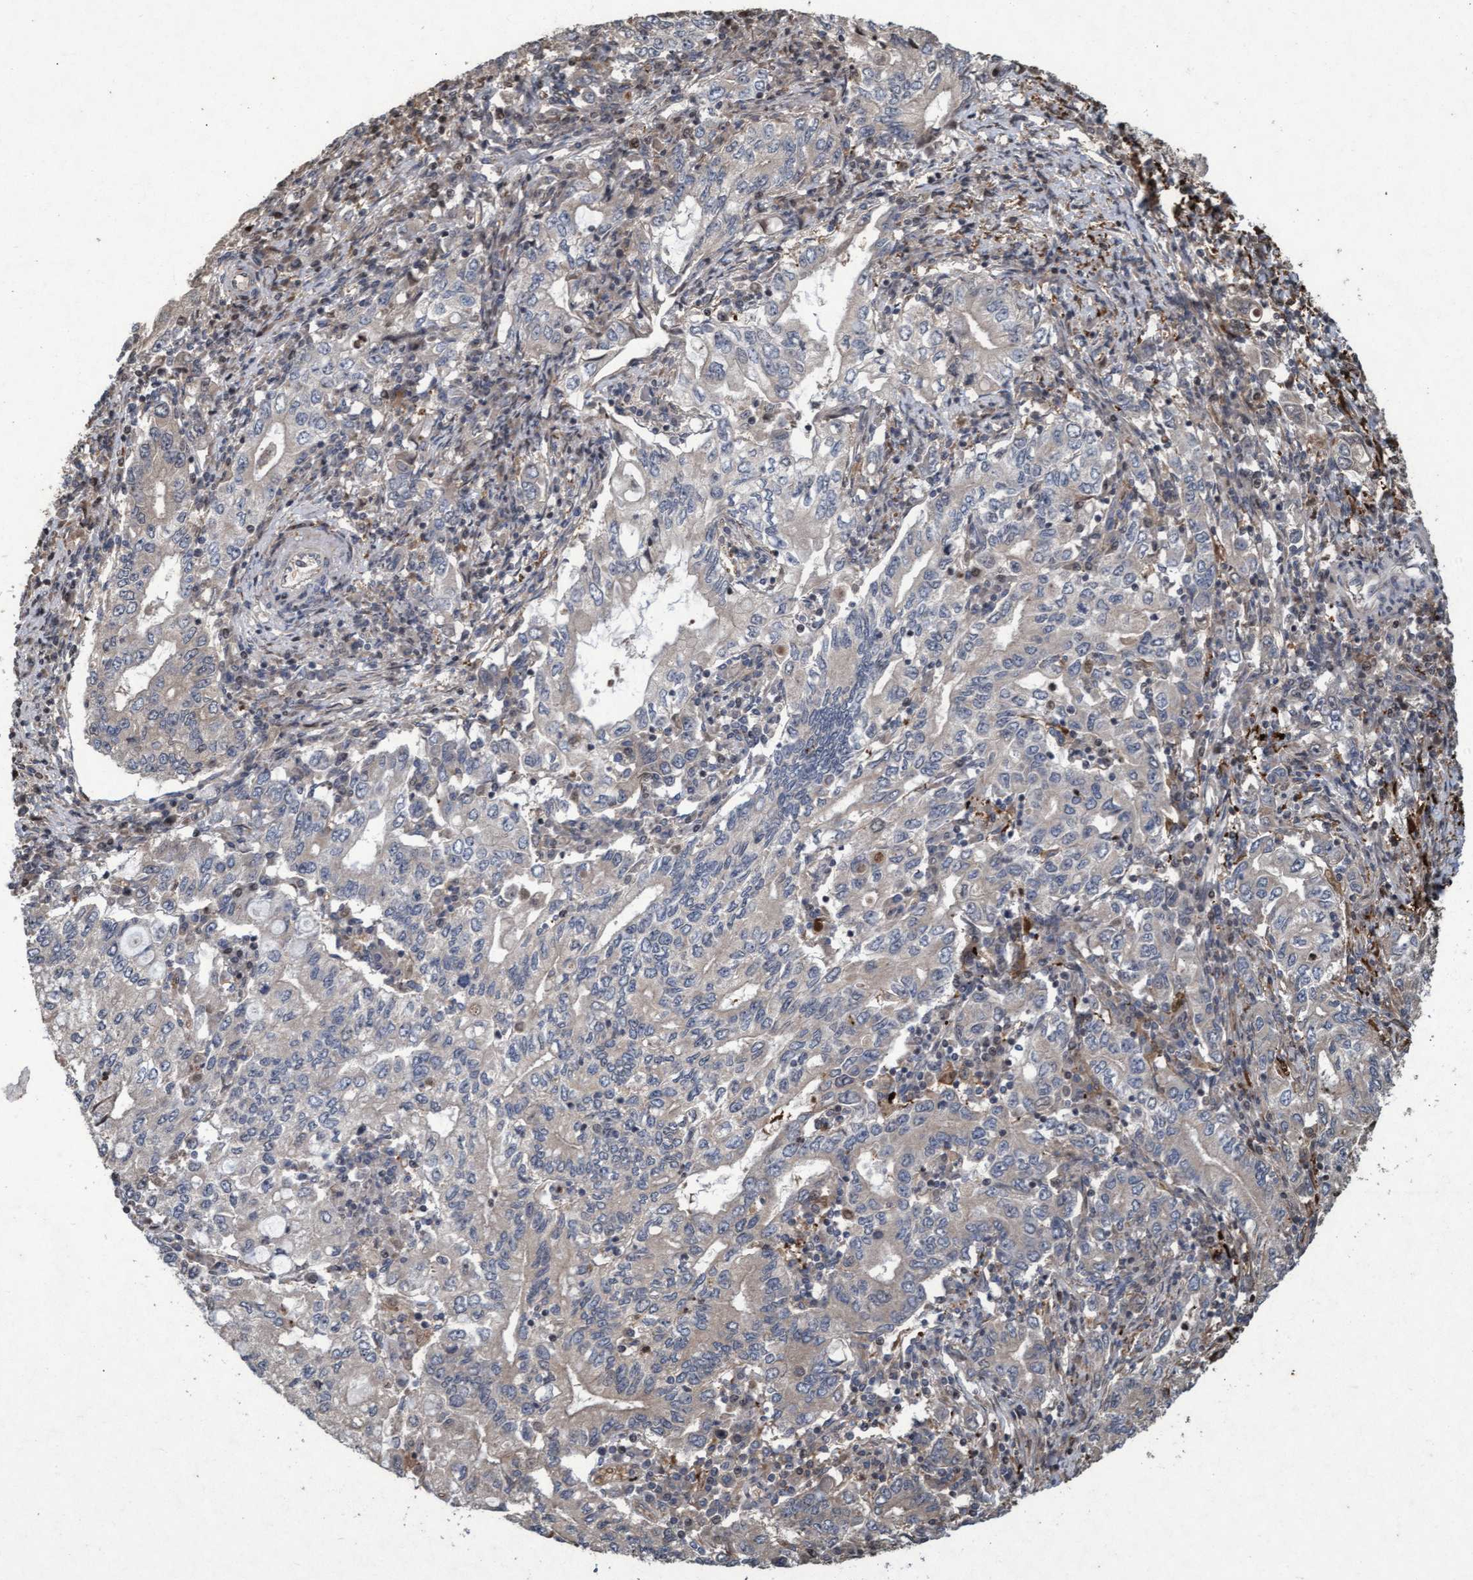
{"staining": {"intensity": "negative", "quantity": "none", "location": "none"}, "tissue": "stomach cancer", "cell_type": "Tumor cells", "image_type": "cancer", "snomed": [{"axis": "morphology", "description": "Adenocarcinoma, NOS"}, {"axis": "topography", "description": "Stomach, lower"}], "caption": "The histopathology image exhibits no staining of tumor cells in stomach cancer (adenocarcinoma). (DAB (3,3'-diaminobenzidine) immunohistochemistry (IHC) visualized using brightfield microscopy, high magnification).", "gene": "KCNC2", "patient": {"sex": "female", "age": 72}}